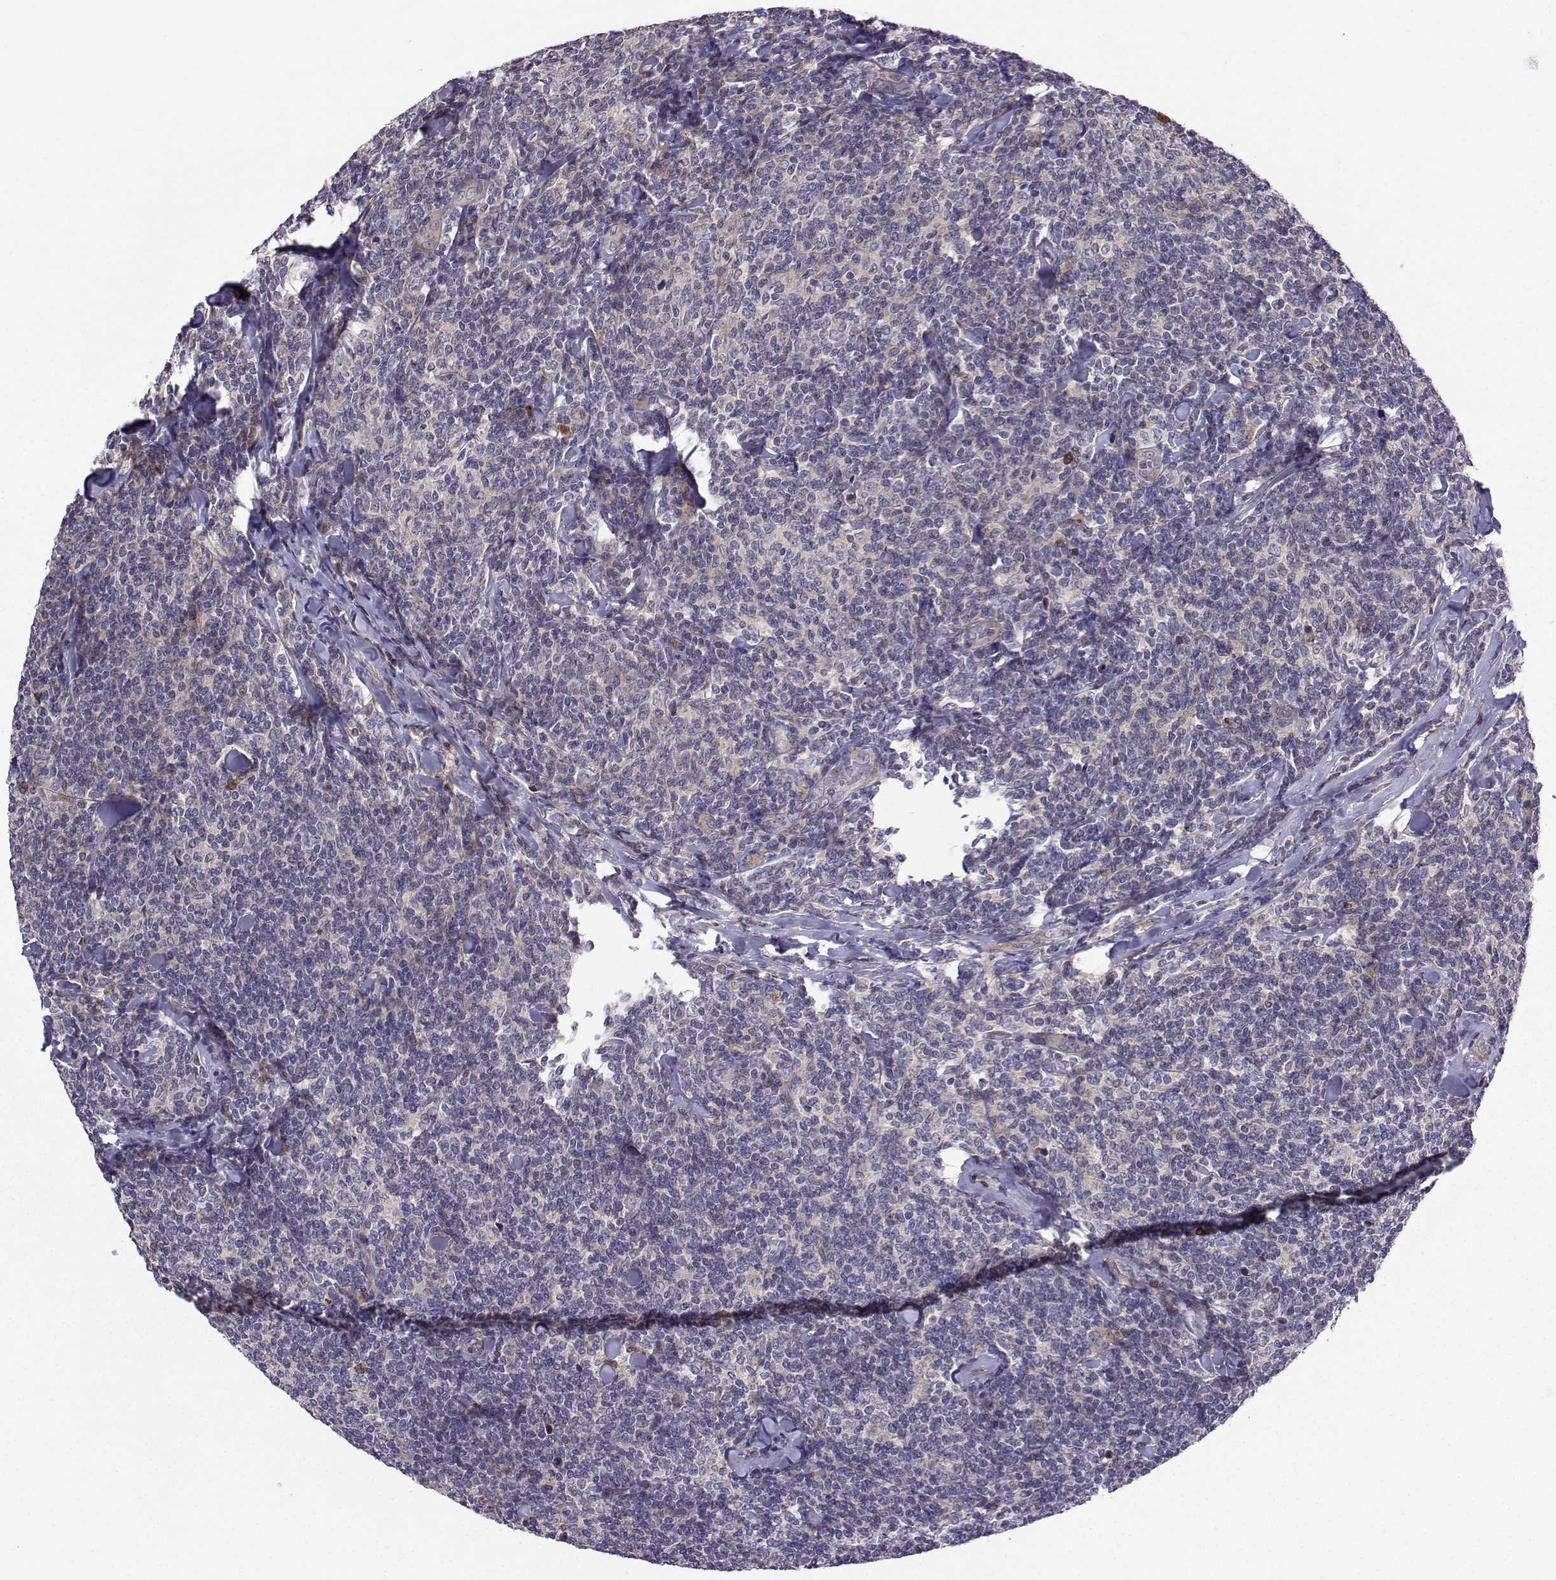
{"staining": {"intensity": "negative", "quantity": "none", "location": "none"}, "tissue": "lymphoma", "cell_type": "Tumor cells", "image_type": "cancer", "snomed": [{"axis": "morphology", "description": "Malignant lymphoma, non-Hodgkin's type, Low grade"}, {"axis": "topography", "description": "Lymph node"}], "caption": "Tumor cells show no significant expression in lymphoma.", "gene": "STXBP5", "patient": {"sex": "female", "age": 56}}